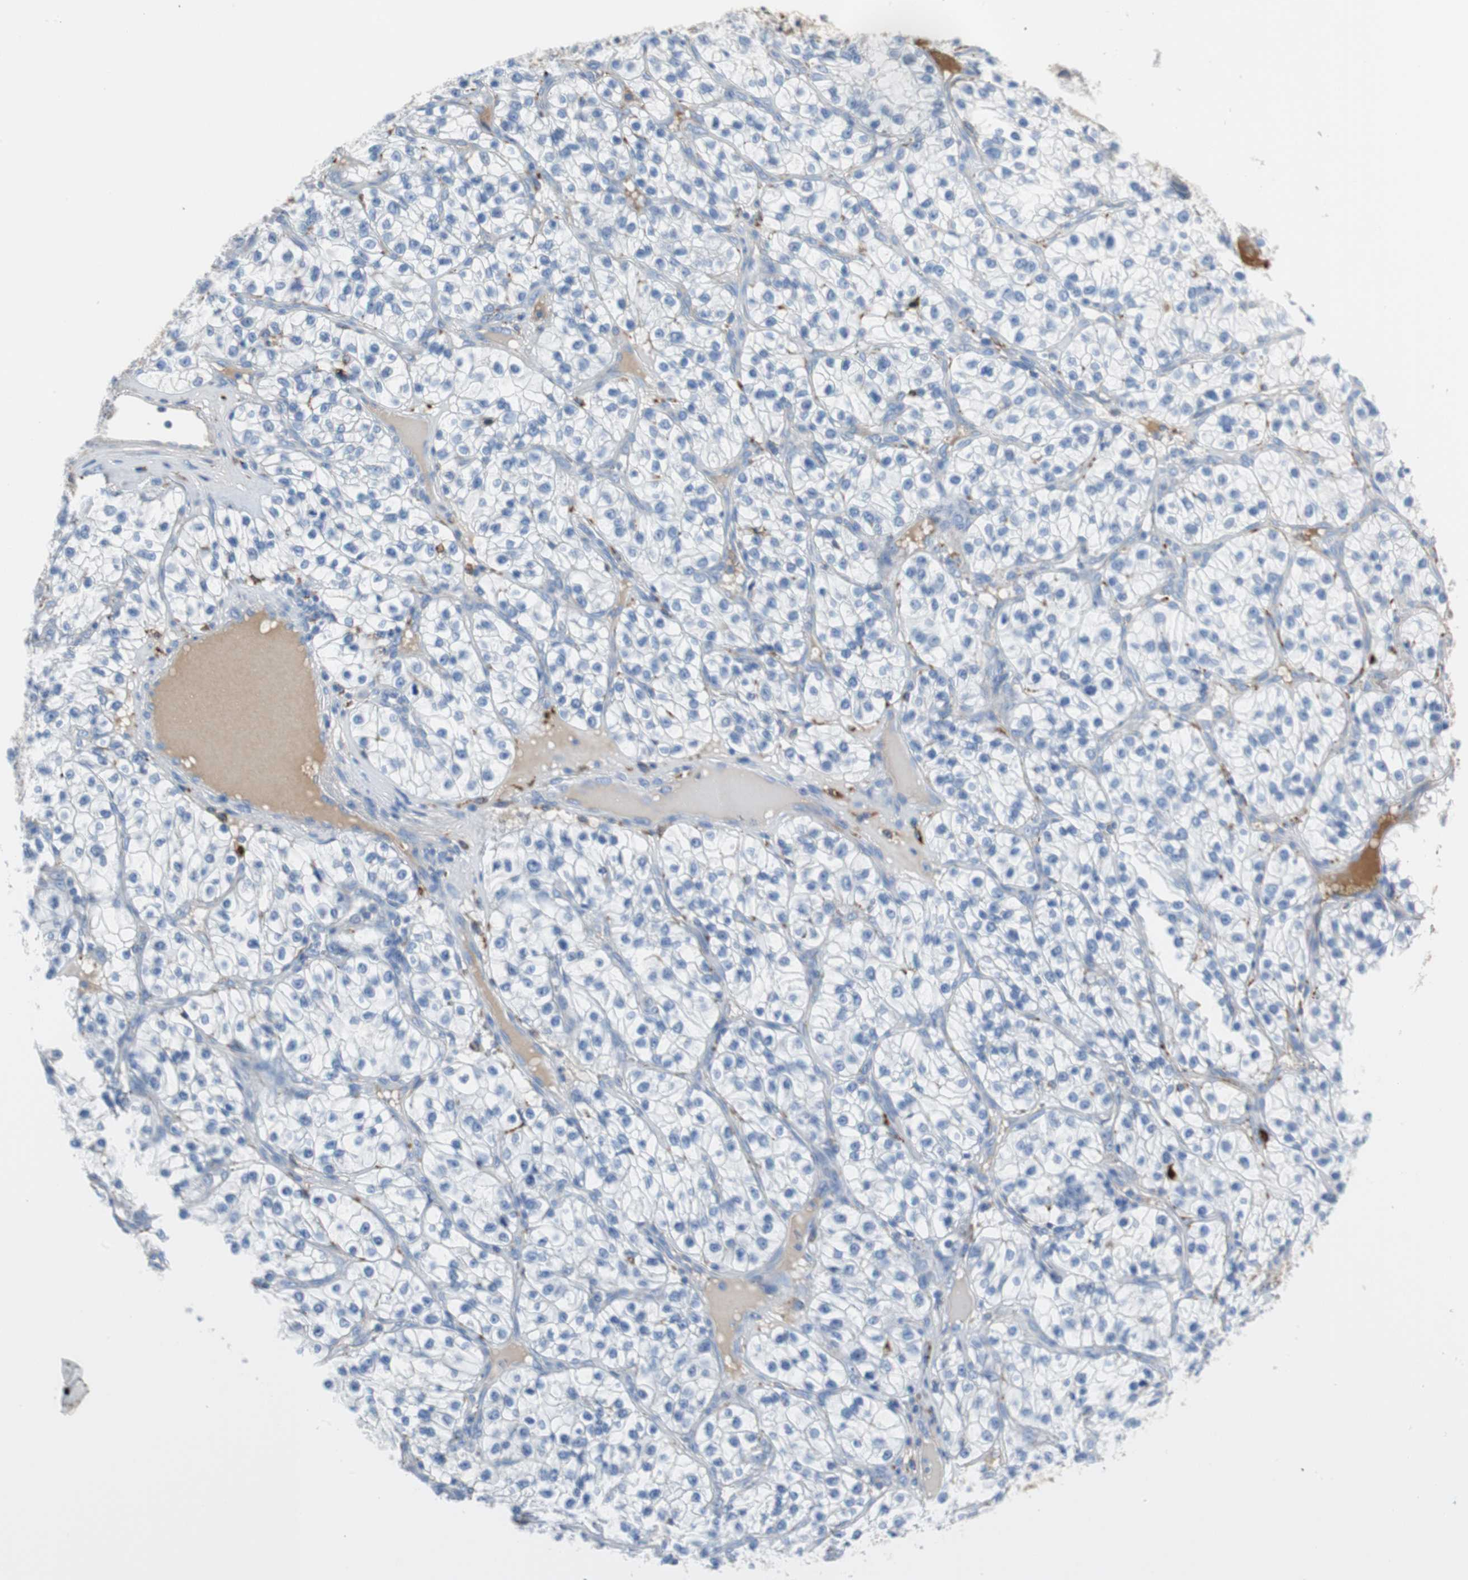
{"staining": {"intensity": "negative", "quantity": "none", "location": "none"}, "tissue": "renal cancer", "cell_type": "Tumor cells", "image_type": "cancer", "snomed": [{"axis": "morphology", "description": "Adenocarcinoma, NOS"}, {"axis": "topography", "description": "Kidney"}], "caption": "DAB immunohistochemical staining of human adenocarcinoma (renal) reveals no significant positivity in tumor cells. (DAB immunohistochemistry, high magnification).", "gene": "APCS", "patient": {"sex": "female", "age": 57}}